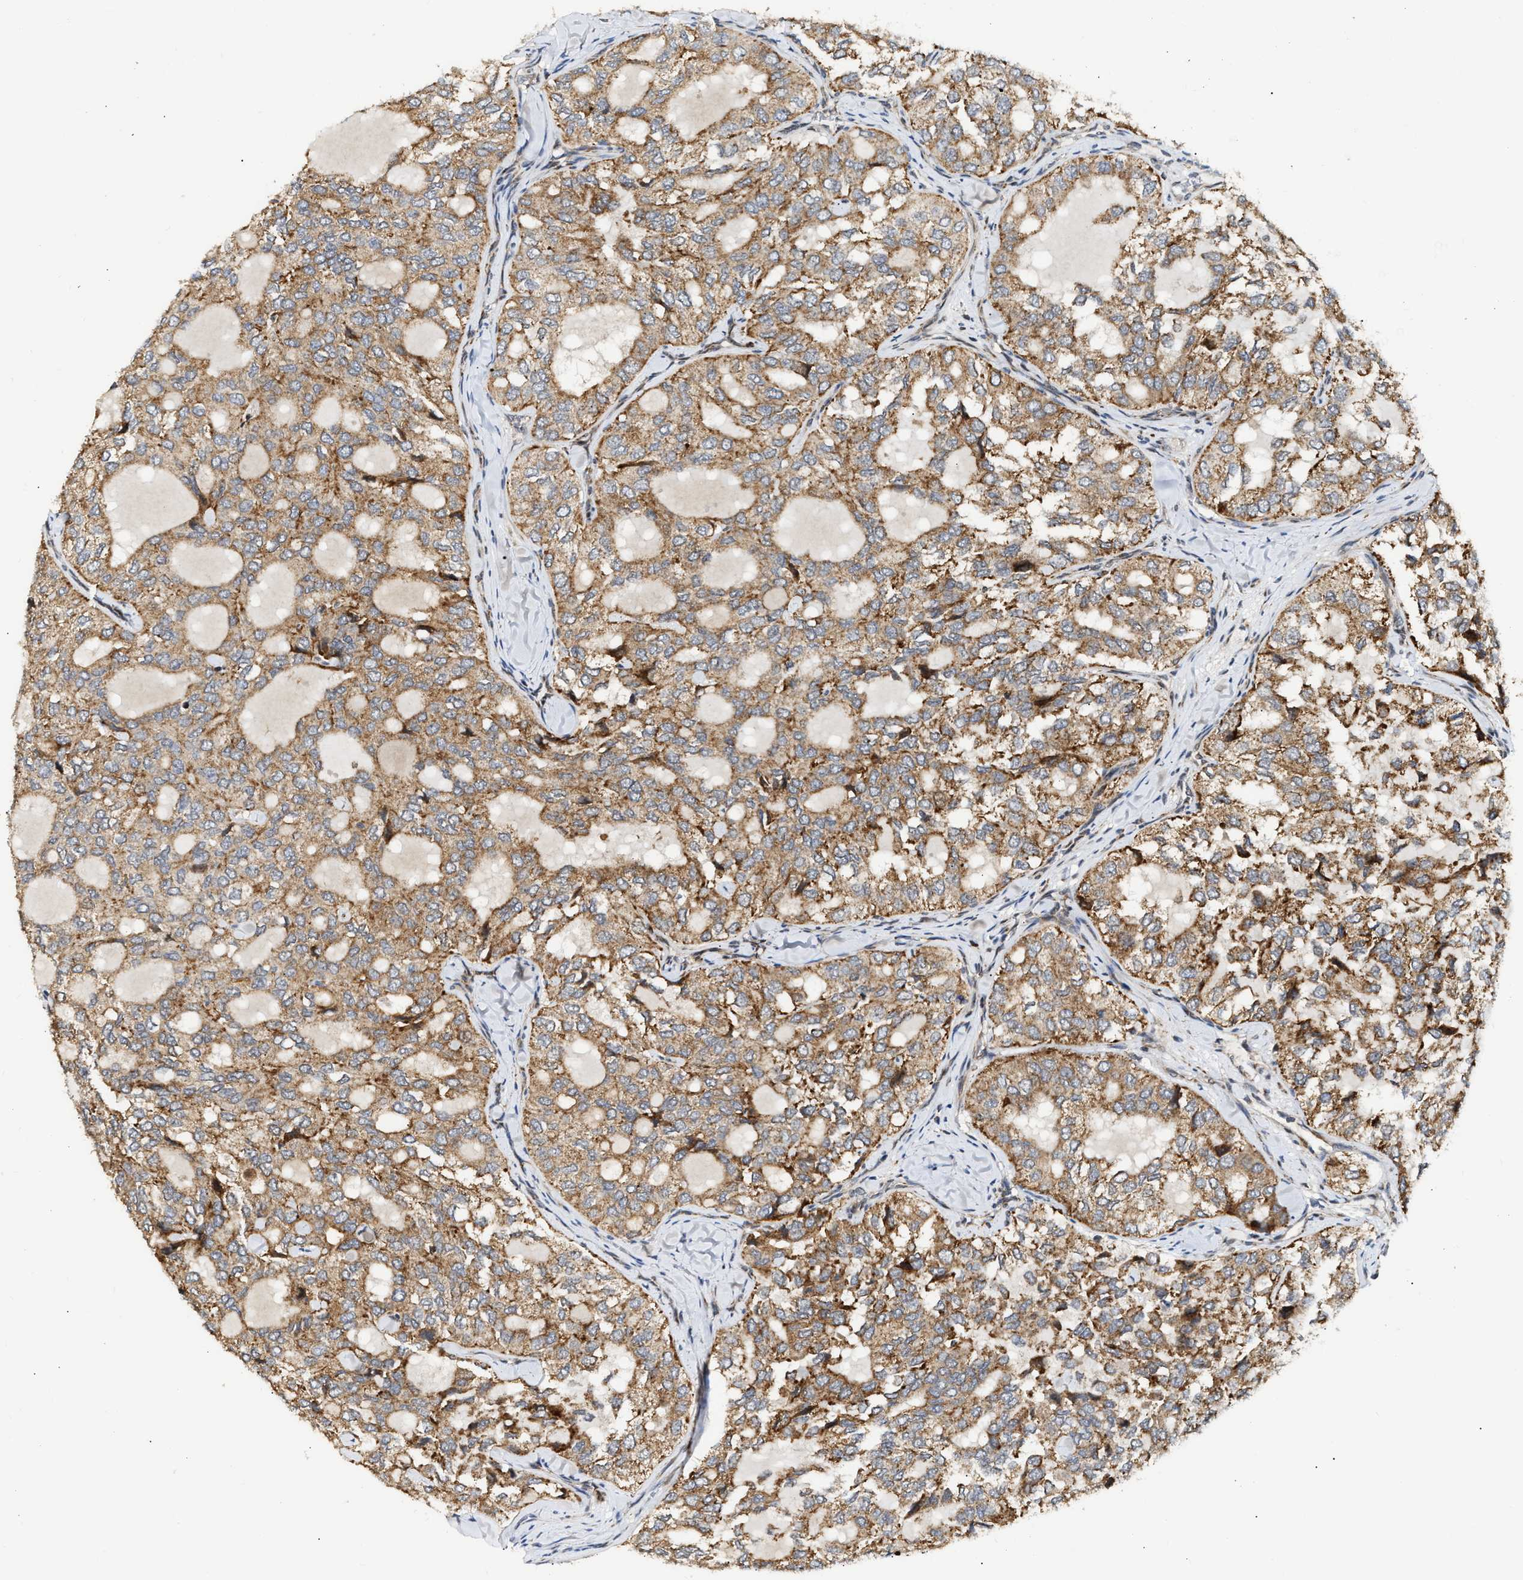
{"staining": {"intensity": "moderate", "quantity": ">75%", "location": "cytoplasmic/membranous"}, "tissue": "thyroid cancer", "cell_type": "Tumor cells", "image_type": "cancer", "snomed": [{"axis": "morphology", "description": "Follicular adenoma carcinoma, NOS"}, {"axis": "topography", "description": "Thyroid gland"}], "caption": "Thyroid cancer stained for a protein displays moderate cytoplasmic/membranous positivity in tumor cells.", "gene": "DEPTOR", "patient": {"sex": "male", "age": 75}}